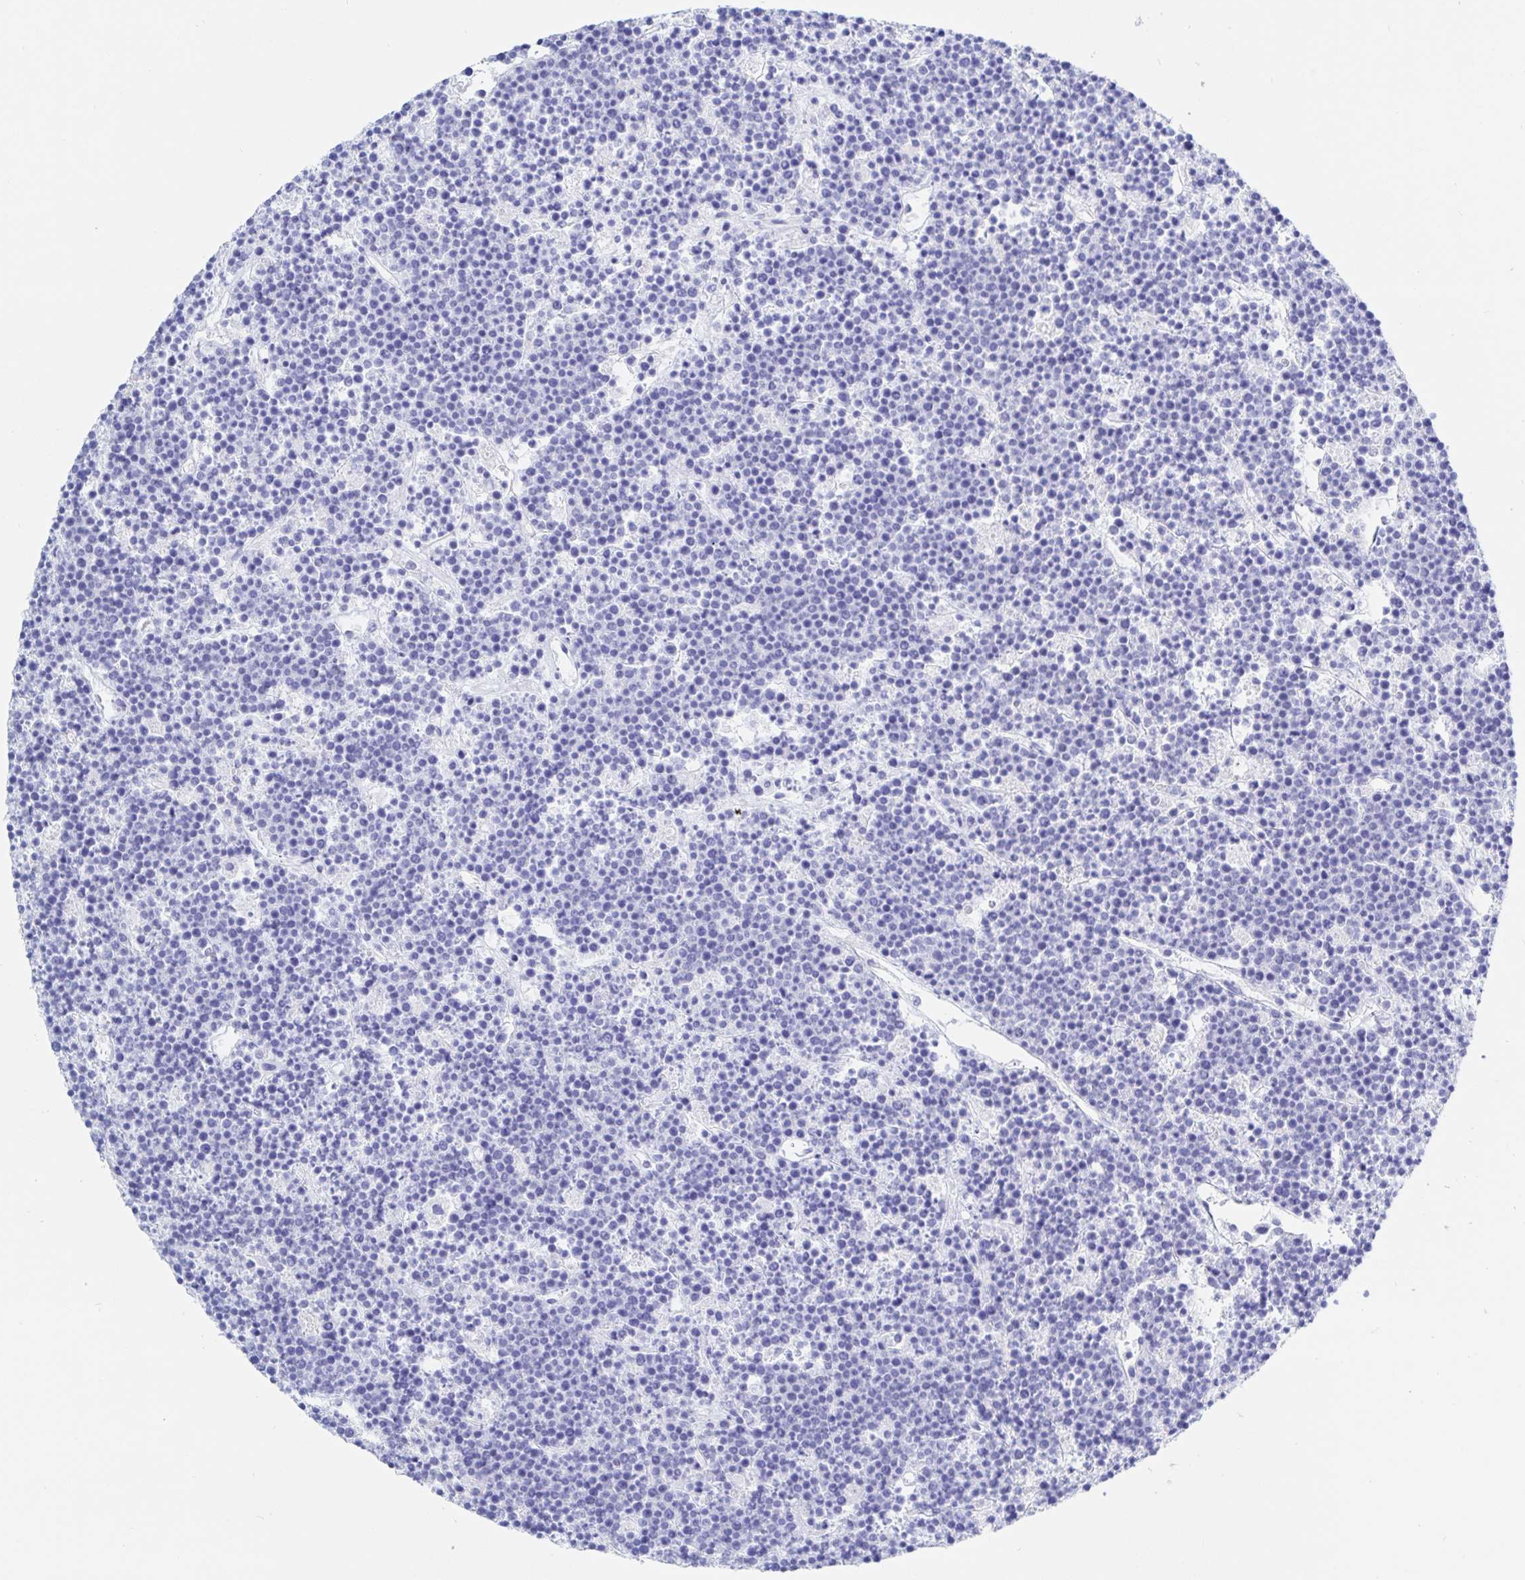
{"staining": {"intensity": "negative", "quantity": "none", "location": "none"}, "tissue": "lymphoma", "cell_type": "Tumor cells", "image_type": "cancer", "snomed": [{"axis": "morphology", "description": "Malignant lymphoma, non-Hodgkin's type, High grade"}, {"axis": "topography", "description": "Ovary"}], "caption": "Immunohistochemistry photomicrograph of neoplastic tissue: human lymphoma stained with DAB (3,3'-diaminobenzidine) displays no significant protein staining in tumor cells.", "gene": "KCNH6", "patient": {"sex": "female", "age": 56}}